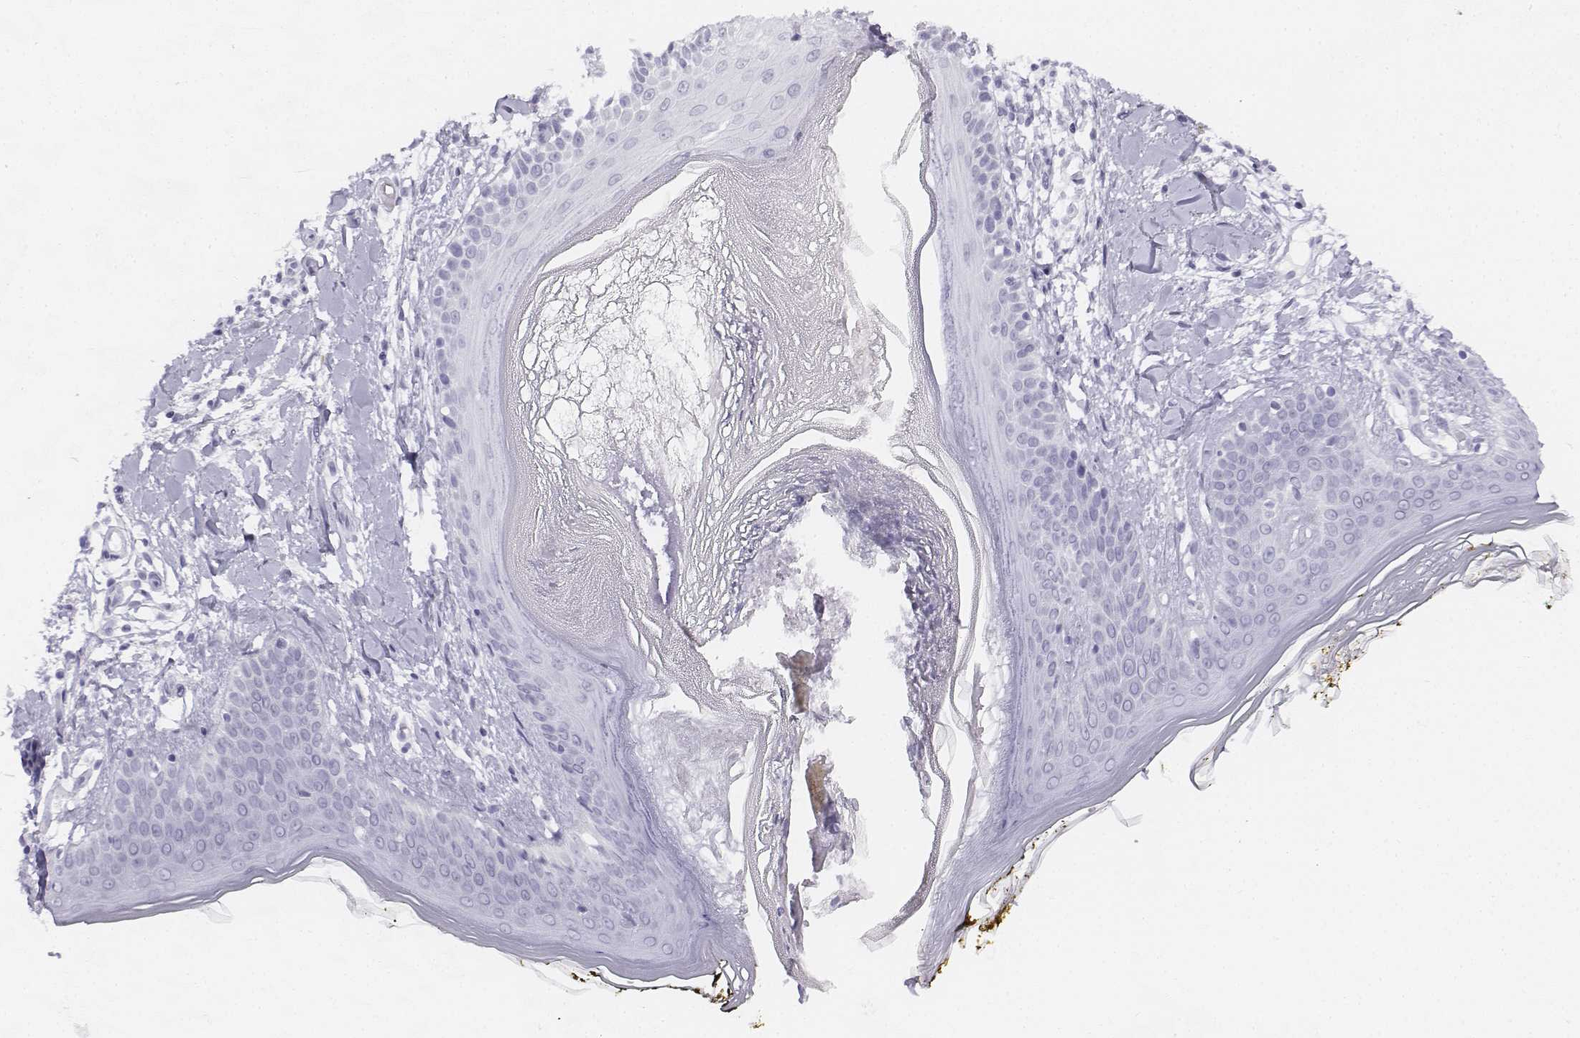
{"staining": {"intensity": "negative", "quantity": "none", "location": "none"}, "tissue": "skin", "cell_type": "Fibroblasts", "image_type": "normal", "snomed": [{"axis": "morphology", "description": "Normal tissue, NOS"}, {"axis": "topography", "description": "Skin"}], "caption": "Immunohistochemistry (IHC) photomicrograph of unremarkable skin: human skin stained with DAB reveals no significant protein expression in fibroblasts. (DAB (3,3'-diaminobenzidine) IHC visualized using brightfield microscopy, high magnification).", "gene": "UCN2", "patient": {"sex": "female", "age": 34}}